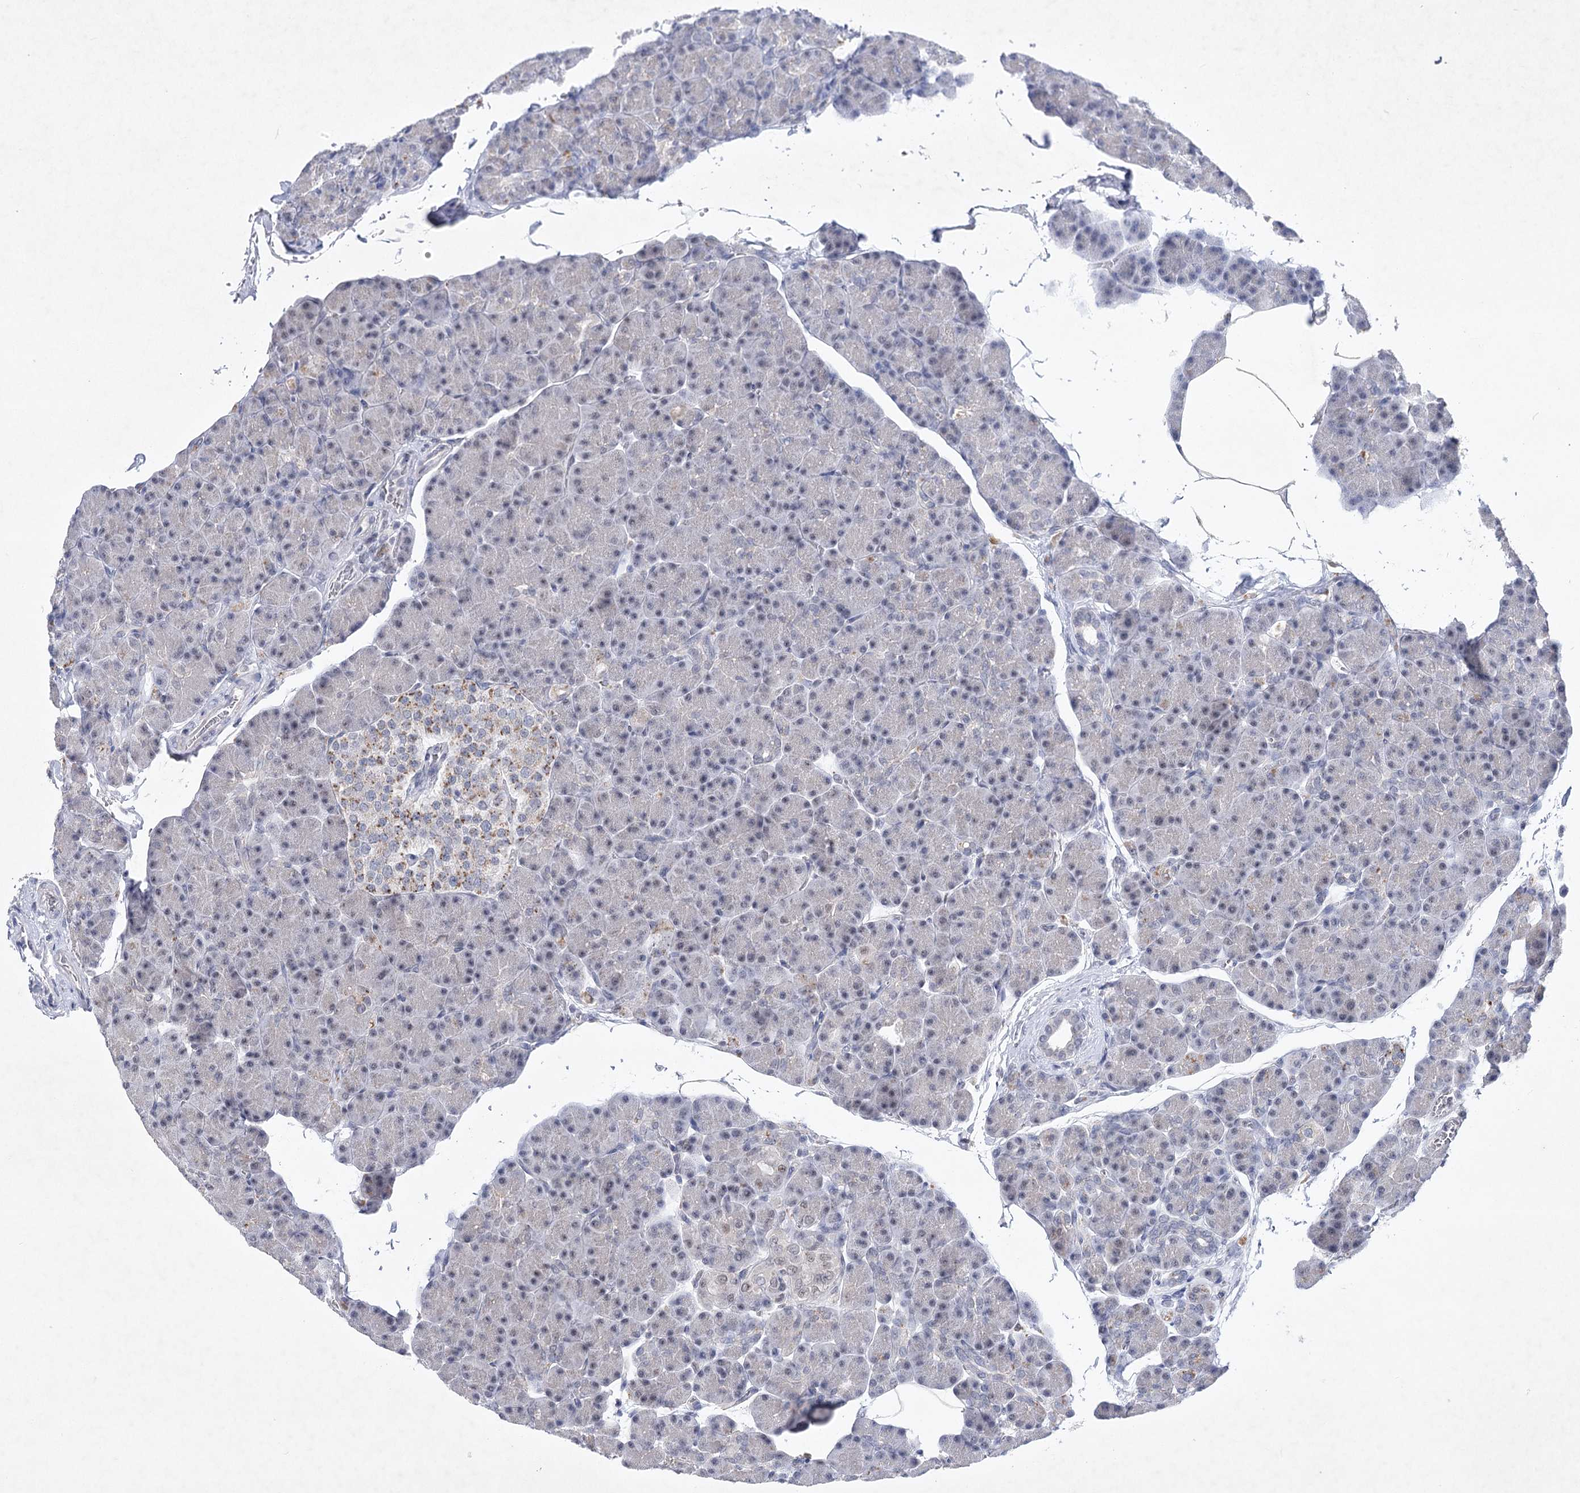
{"staining": {"intensity": "negative", "quantity": "none", "location": "none"}, "tissue": "pancreas", "cell_type": "Exocrine glandular cells", "image_type": "normal", "snomed": [{"axis": "morphology", "description": "Normal tissue, NOS"}, {"axis": "topography", "description": "Pancreas"}], "caption": "IHC image of unremarkable pancreas stained for a protein (brown), which demonstrates no staining in exocrine glandular cells.", "gene": "ENSG00000275740", "patient": {"sex": "female", "age": 43}}